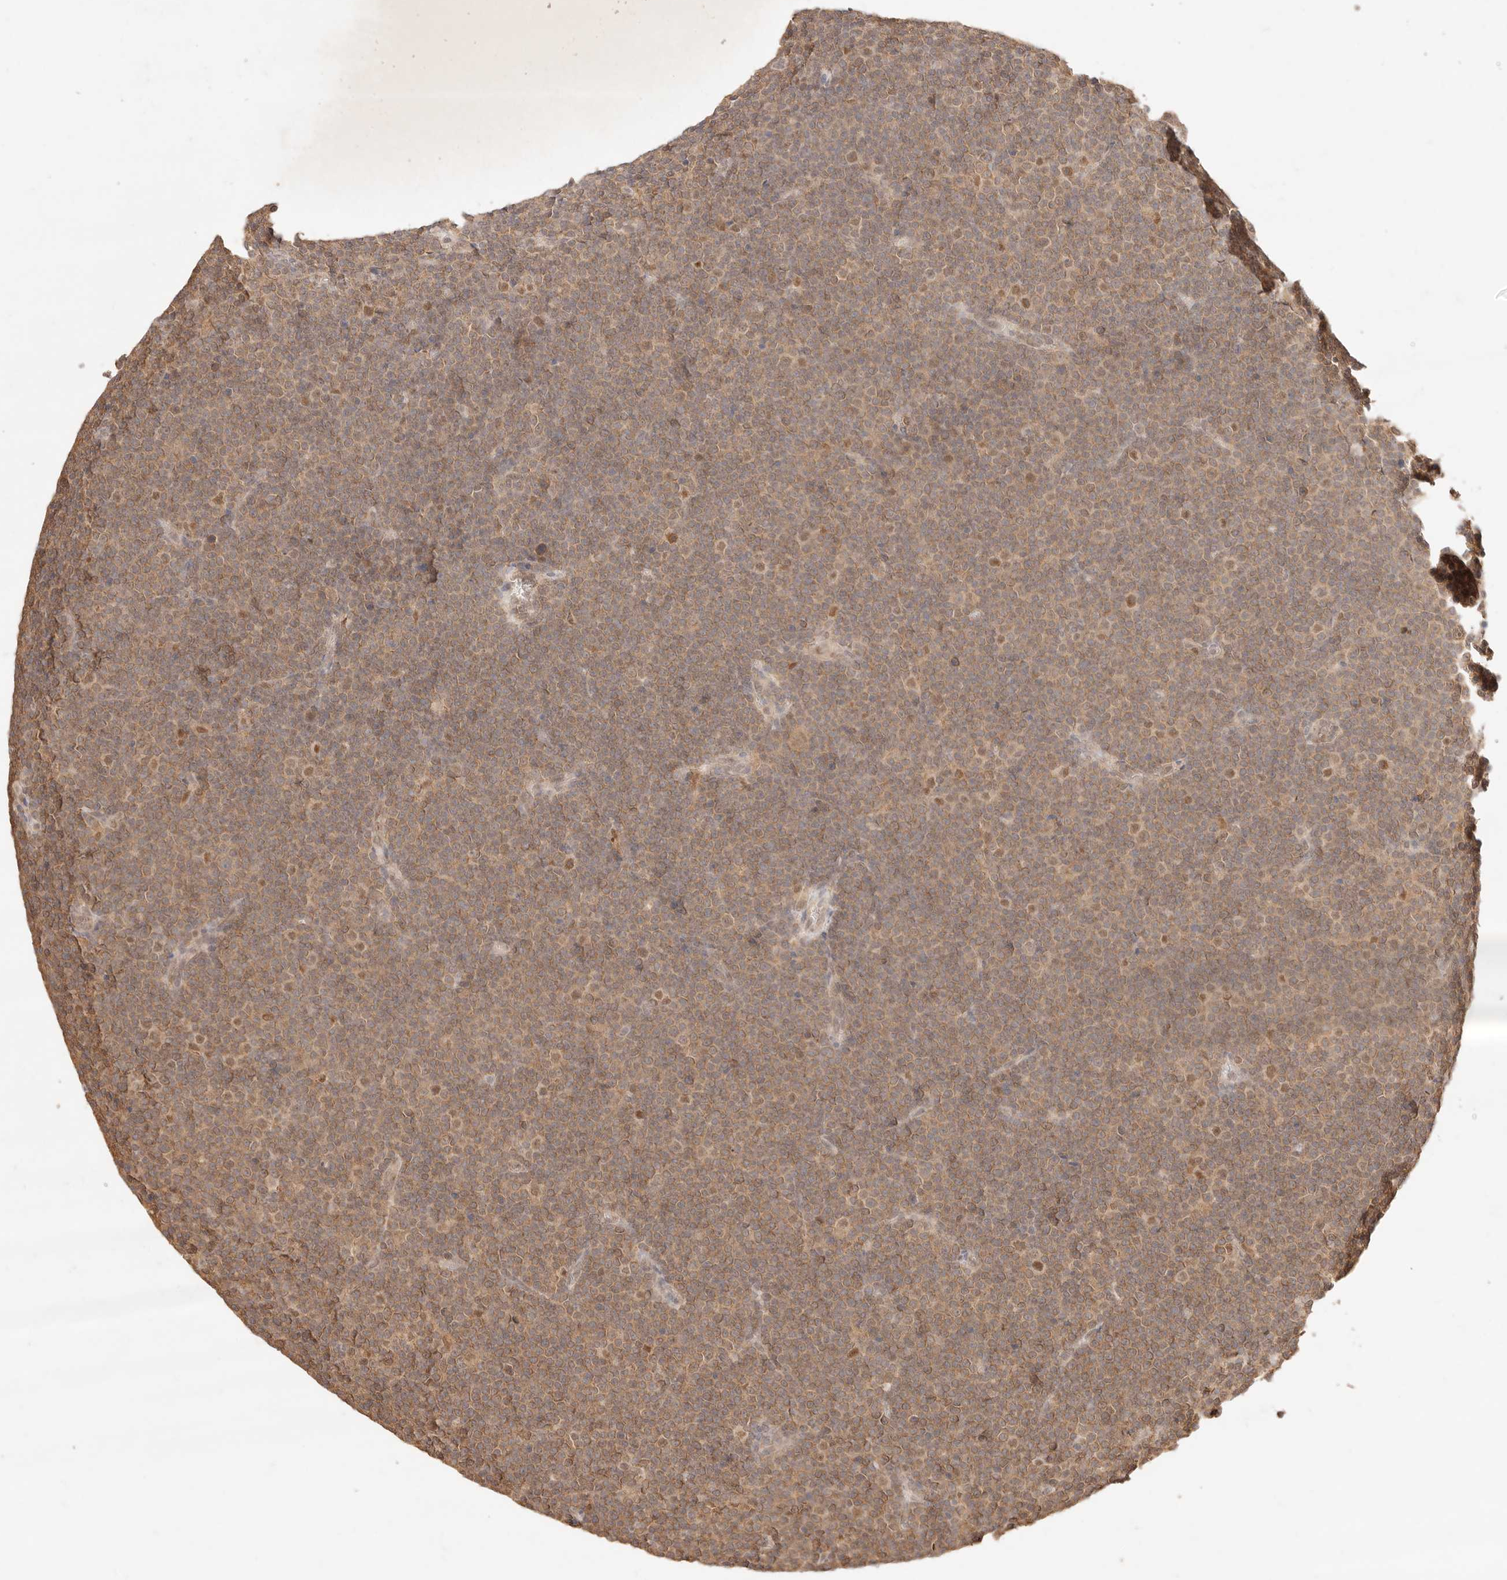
{"staining": {"intensity": "moderate", "quantity": ">75%", "location": "cytoplasmic/membranous"}, "tissue": "lymphoma", "cell_type": "Tumor cells", "image_type": "cancer", "snomed": [{"axis": "morphology", "description": "Malignant lymphoma, non-Hodgkin's type, Low grade"}, {"axis": "topography", "description": "Lymph node"}], "caption": "This micrograph displays low-grade malignant lymphoma, non-Hodgkin's type stained with immunohistochemistry to label a protein in brown. The cytoplasmic/membranous of tumor cells show moderate positivity for the protein. Nuclei are counter-stained blue.", "gene": "TRIM11", "patient": {"sex": "female", "age": 67}}